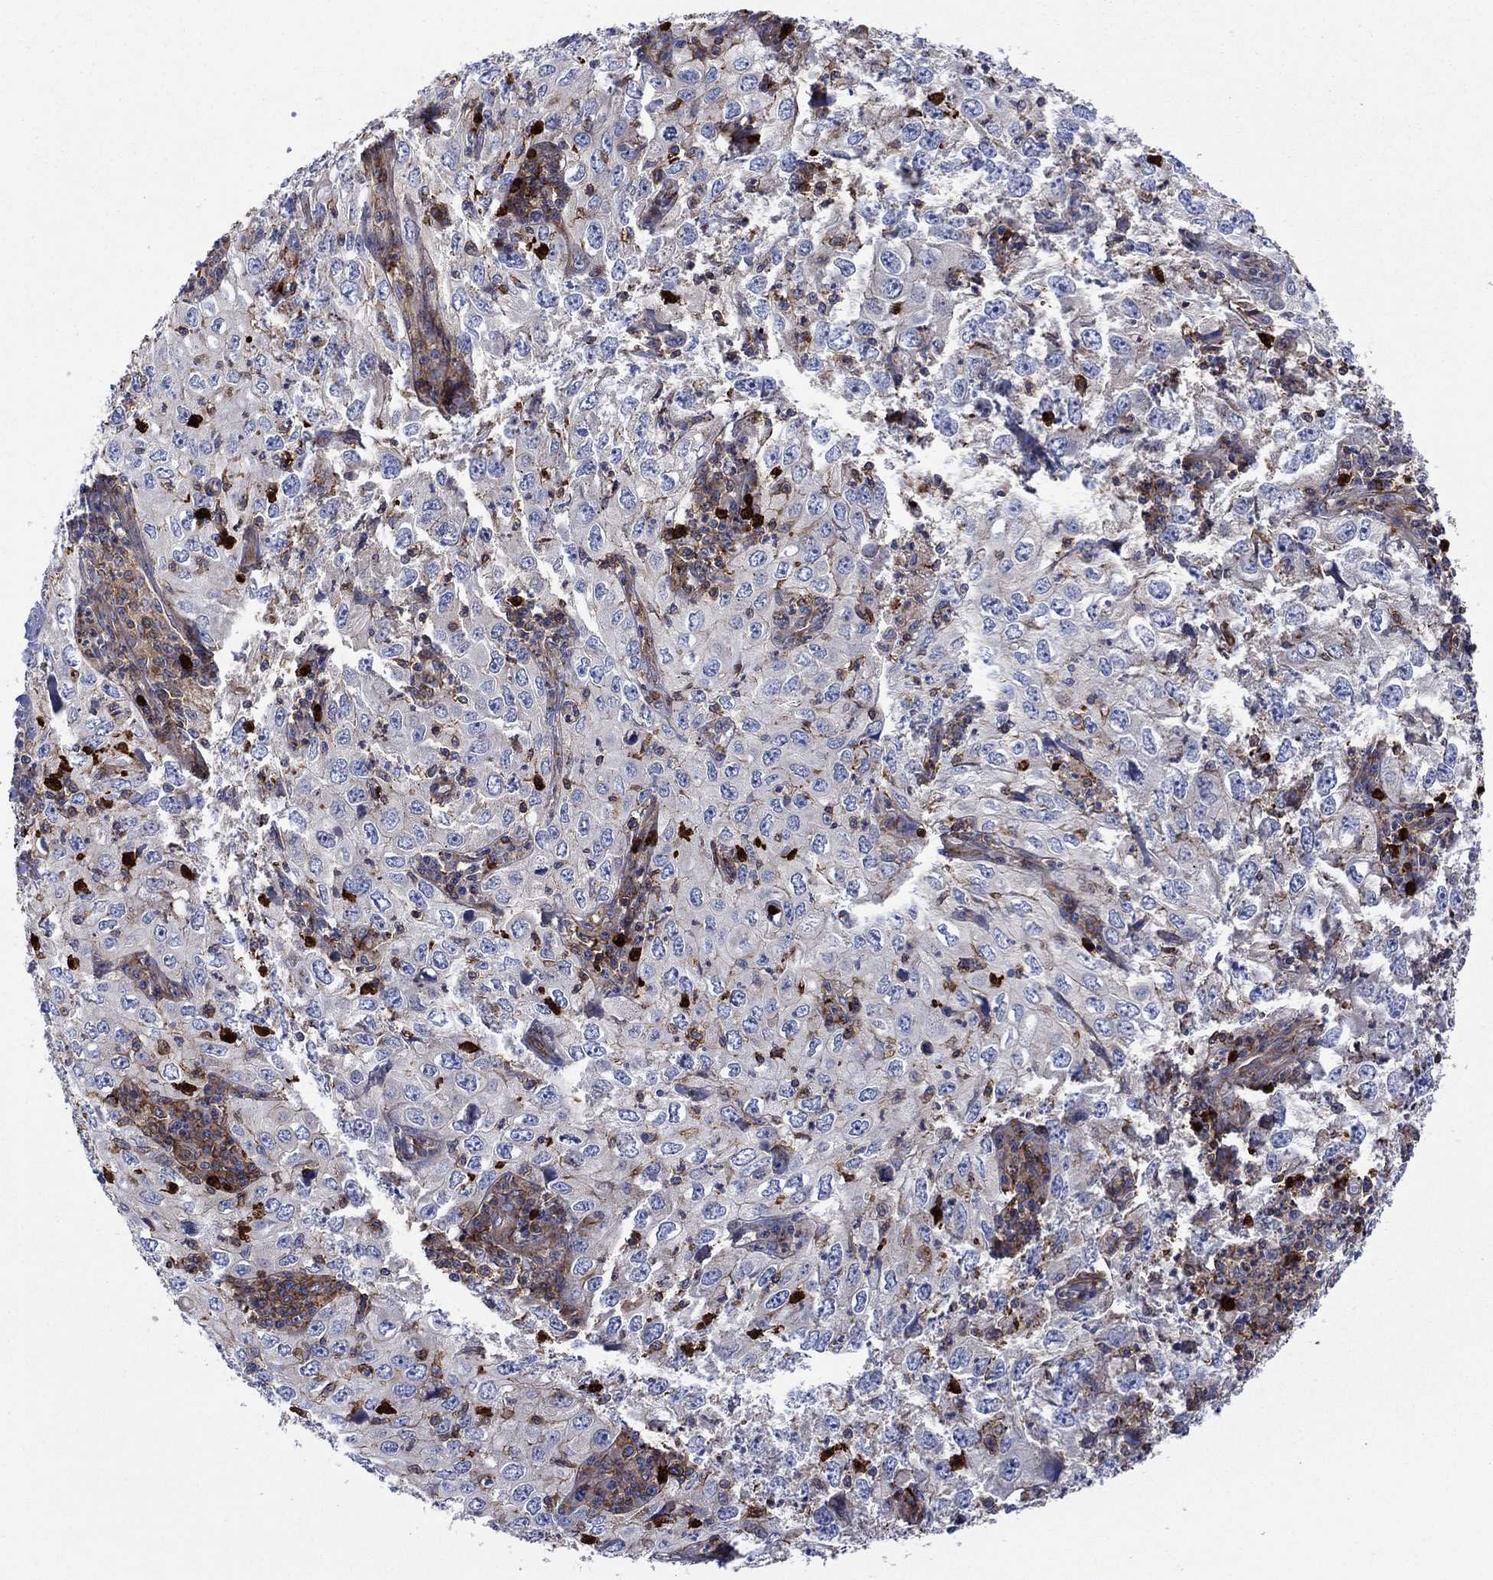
{"staining": {"intensity": "weak", "quantity": "<25%", "location": "cytoplasmic/membranous"}, "tissue": "cervical cancer", "cell_type": "Tumor cells", "image_type": "cancer", "snomed": [{"axis": "morphology", "description": "Squamous cell carcinoma, NOS"}, {"axis": "topography", "description": "Cervix"}], "caption": "IHC photomicrograph of human squamous cell carcinoma (cervical) stained for a protein (brown), which shows no staining in tumor cells.", "gene": "PAG1", "patient": {"sex": "female", "age": 24}}